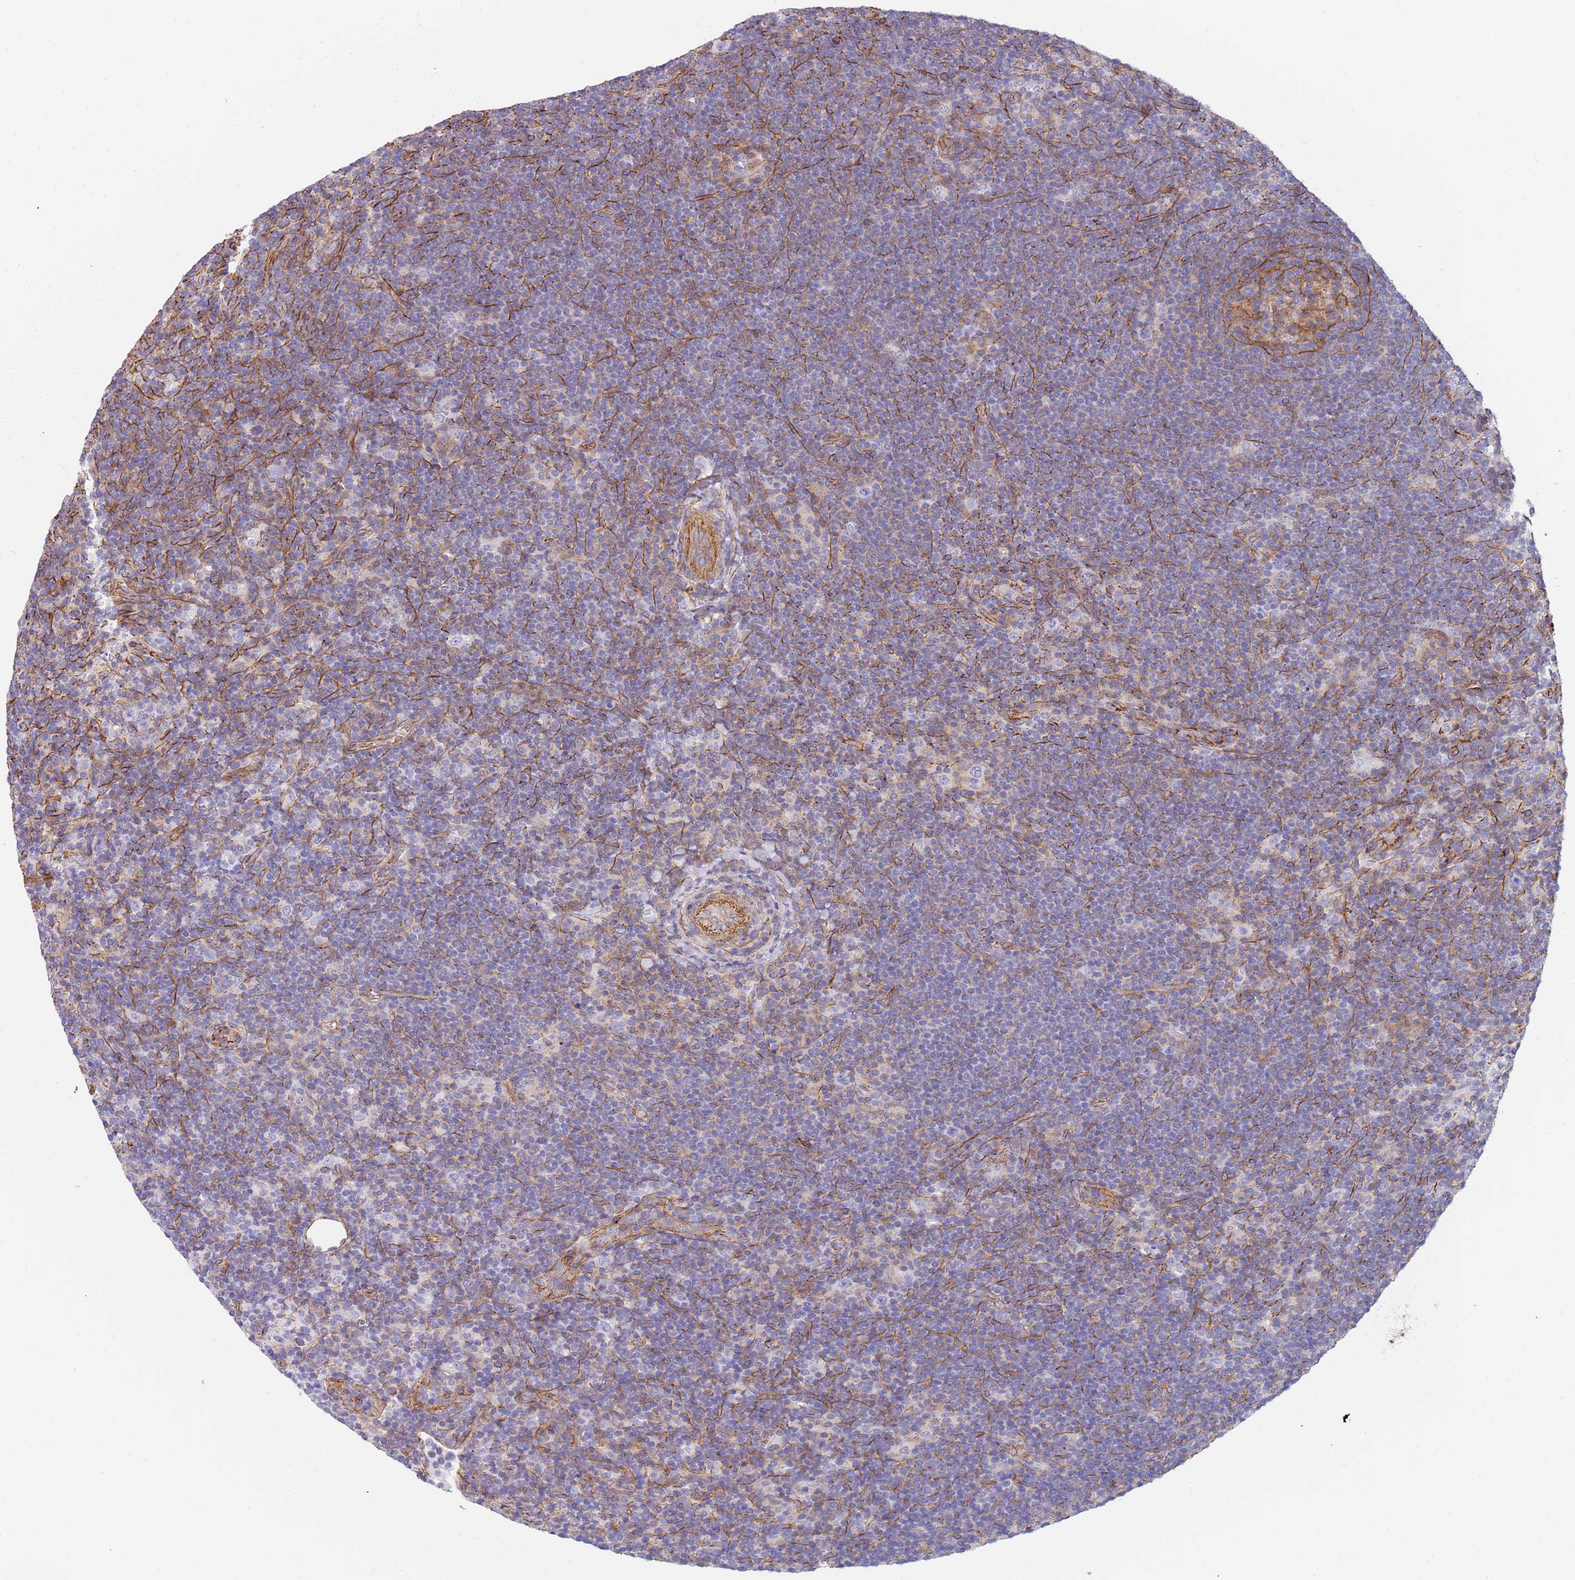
{"staining": {"intensity": "negative", "quantity": "none", "location": "none"}, "tissue": "lymphoma", "cell_type": "Tumor cells", "image_type": "cancer", "snomed": [{"axis": "morphology", "description": "Hodgkin's disease, NOS"}, {"axis": "topography", "description": "Lymph node"}], "caption": "Immunohistochemical staining of lymphoma displays no significant staining in tumor cells.", "gene": "GFRAL", "patient": {"sex": "female", "age": 57}}